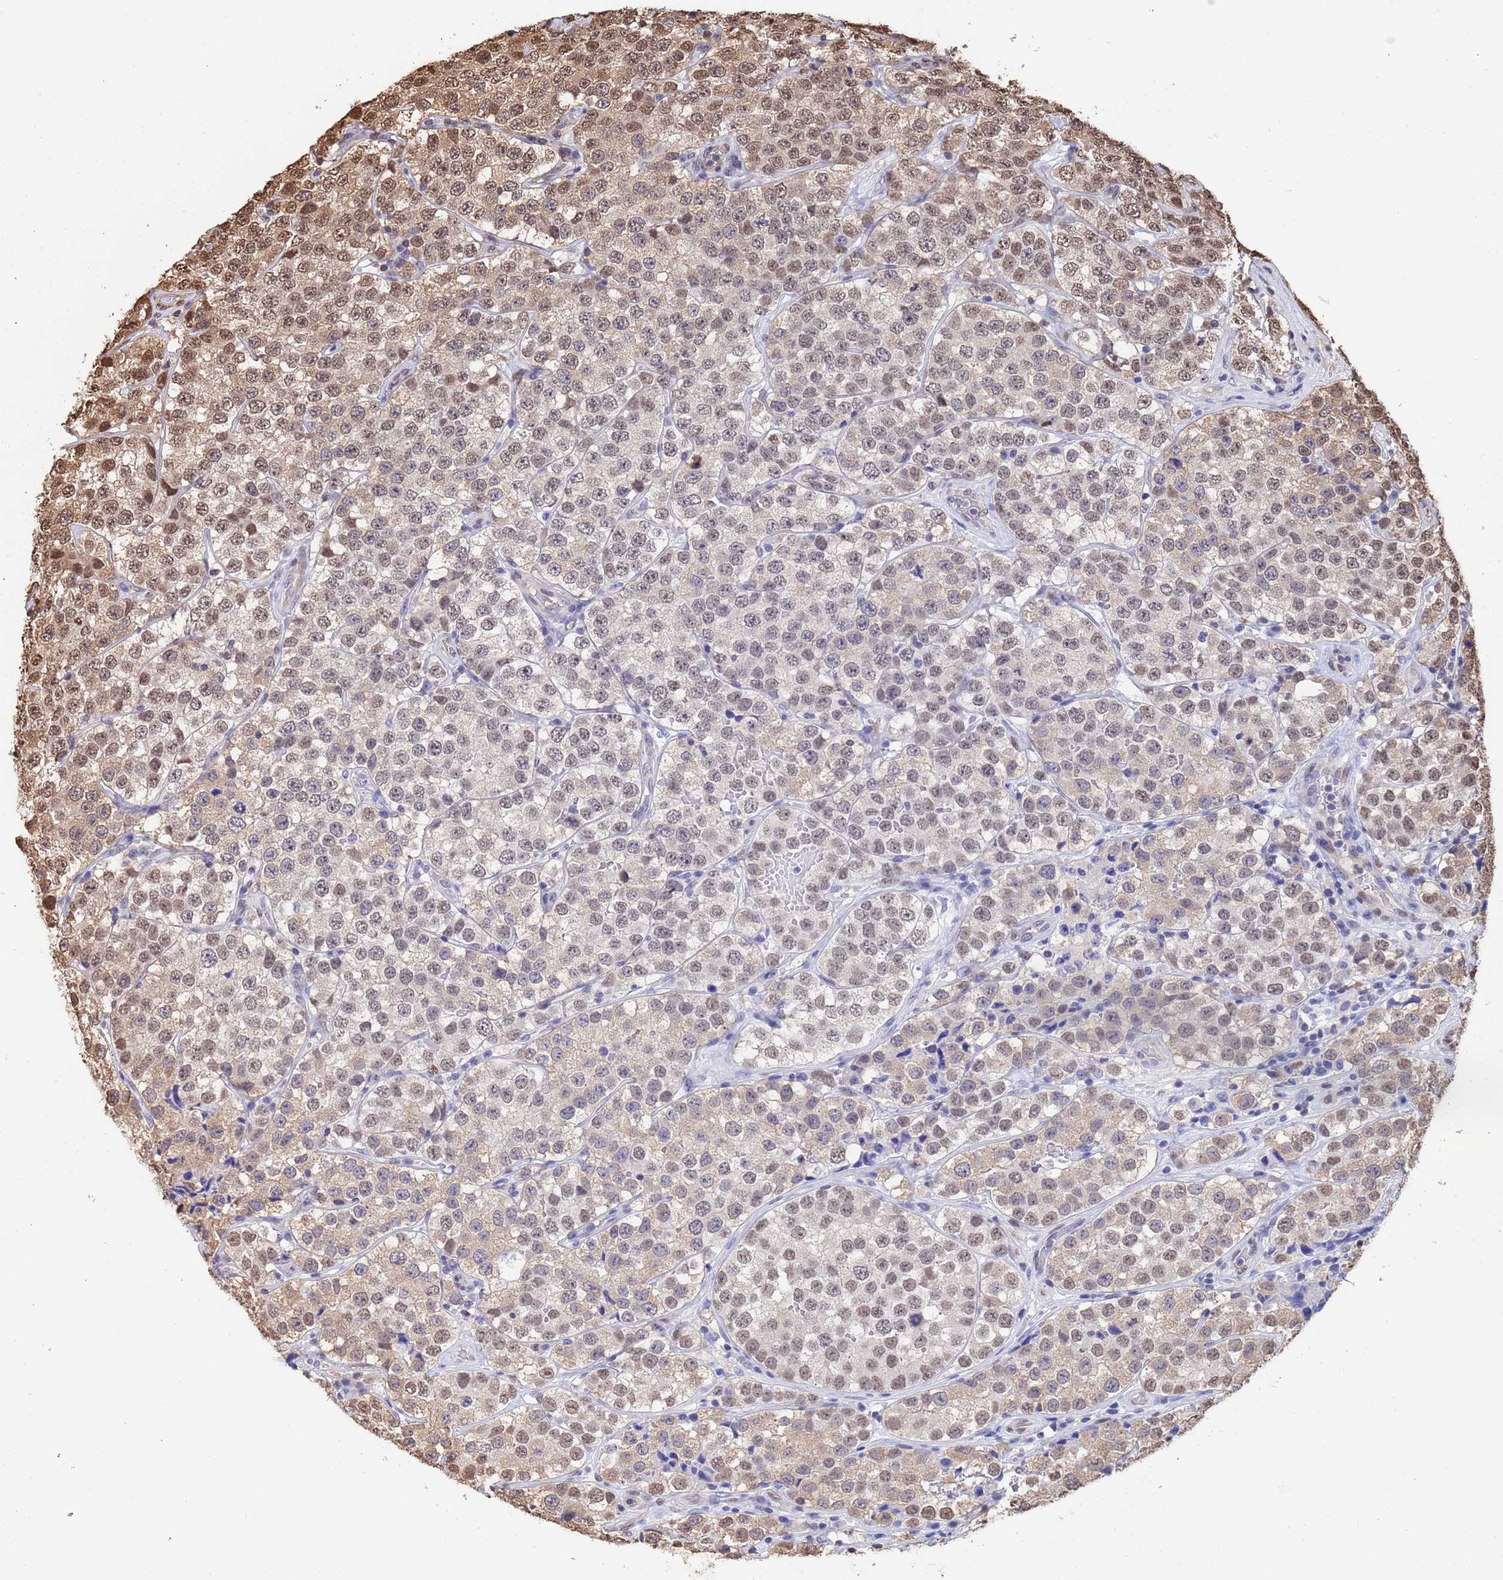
{"staining": {"intensity": "moderate", "quantity": "<25%", "location": "cytoplasmic/membranous,nuclear"}, "tissue": "testis cancer", "cell_type": "Tumor cells", "image_type": "cancer", "snomed": [{"axis": "morphology", "description": "Seminoma, NOS"}, {"axis": "topography", "description": "Testis"}], "caption": "Immunohistochemical staining of human testis cancer reveals low levels of moderate cytoplasmic/membranous and nuclear protein expression in approximately <25% of tumor cells.", "gene": "SUMO4", "patient": {"sex": "male", "age": 34}}